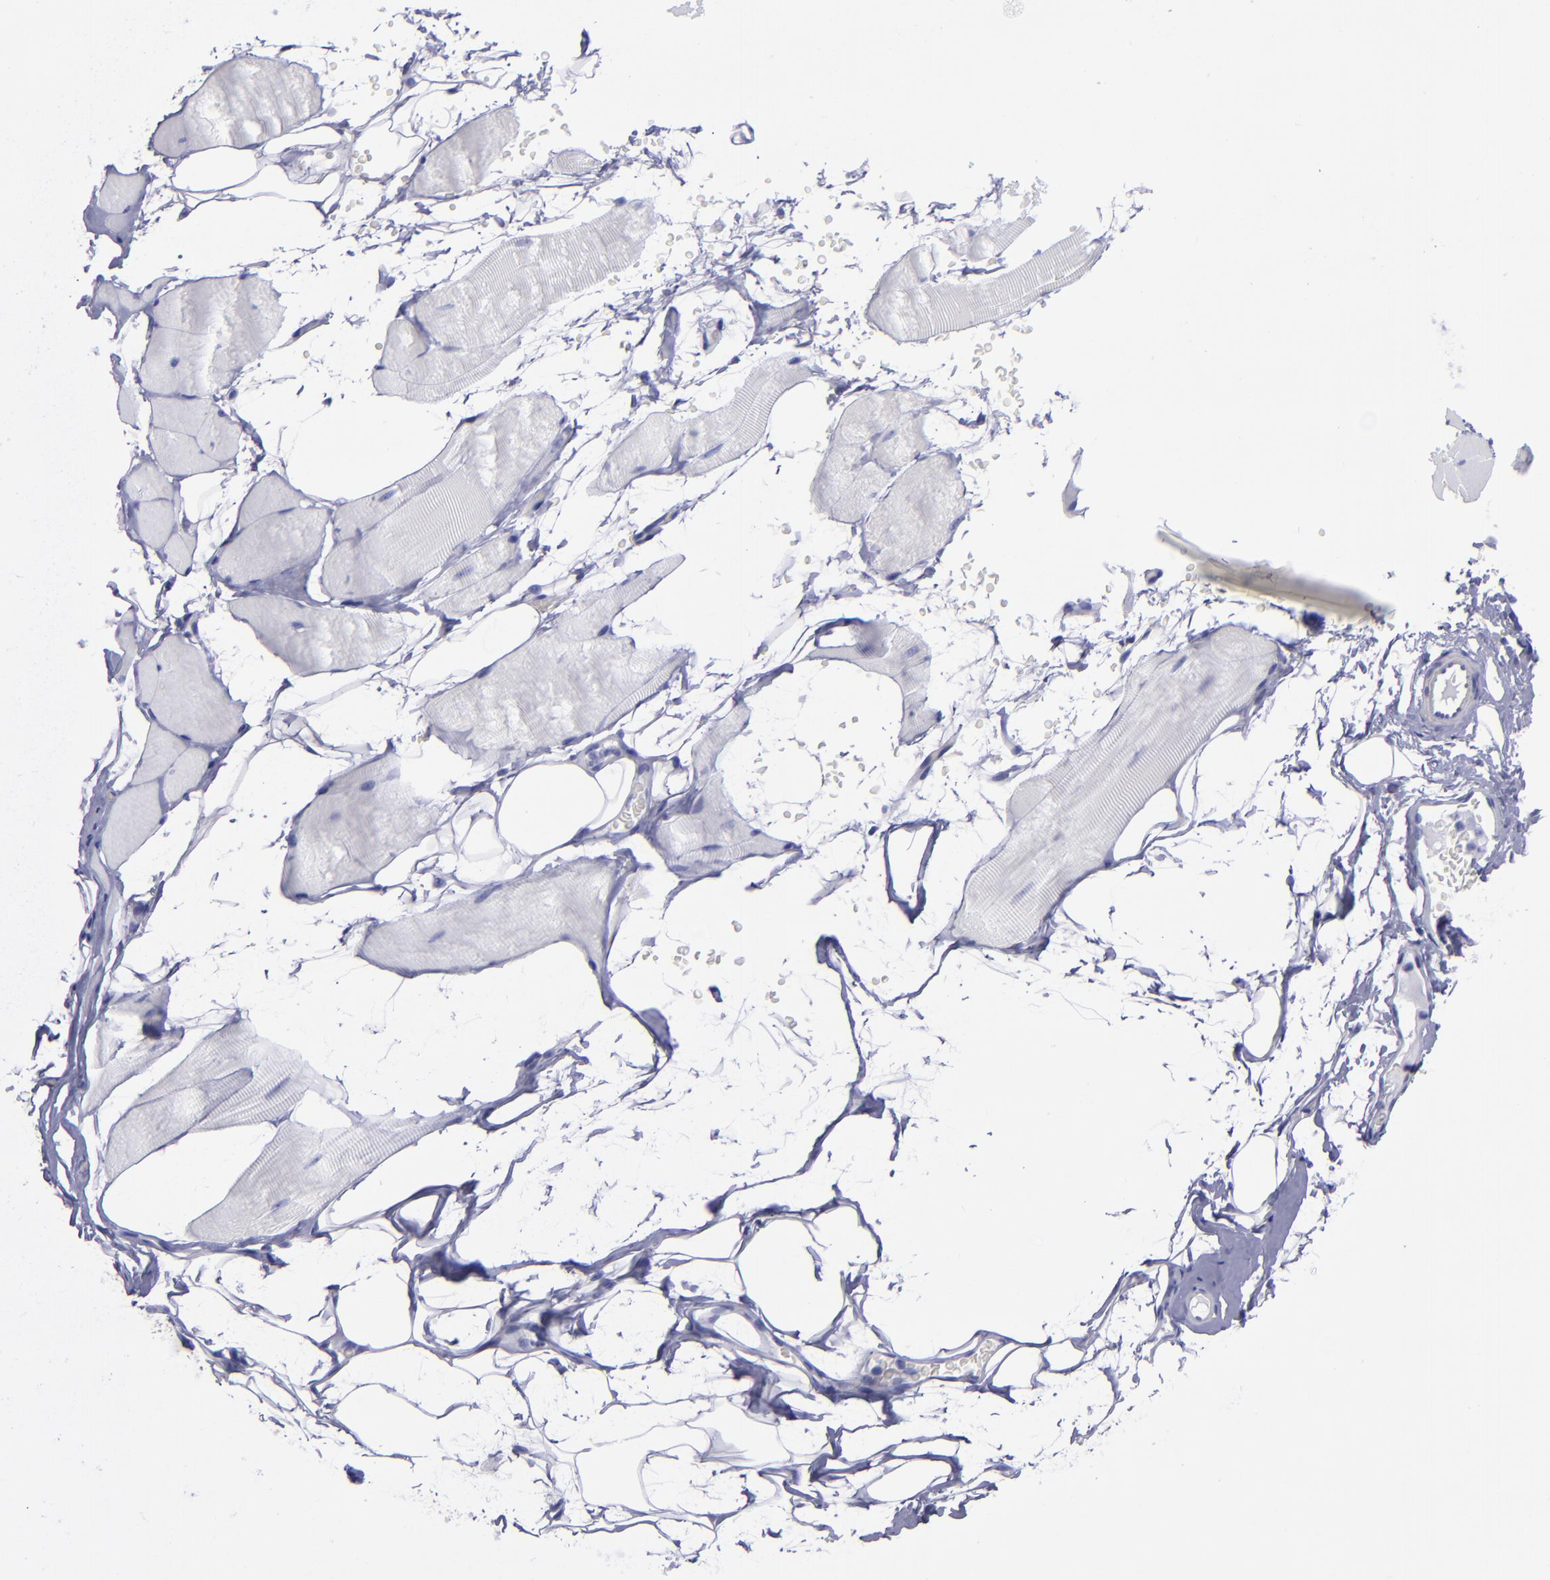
{"staining": {"intensity": "negative", "quantity": "none", "location": "none"}, "tissue": "skeletal muscle", "cell_type": "Myocytes", "image_type": "normal", "snomed": [{"axis": "morphology", "description": "Normal tissue, NOS"}, {"axis": "topography", "description": "Skeletal muscle"}, {"axis": "topography", "description": "Parathyroid gland"}], "caption": "The micrograph exhibits no staining of myocytes in benign skeletal muscle.", "gene": "ITGAV", "patient": {"sex": "female", "age": 37}}